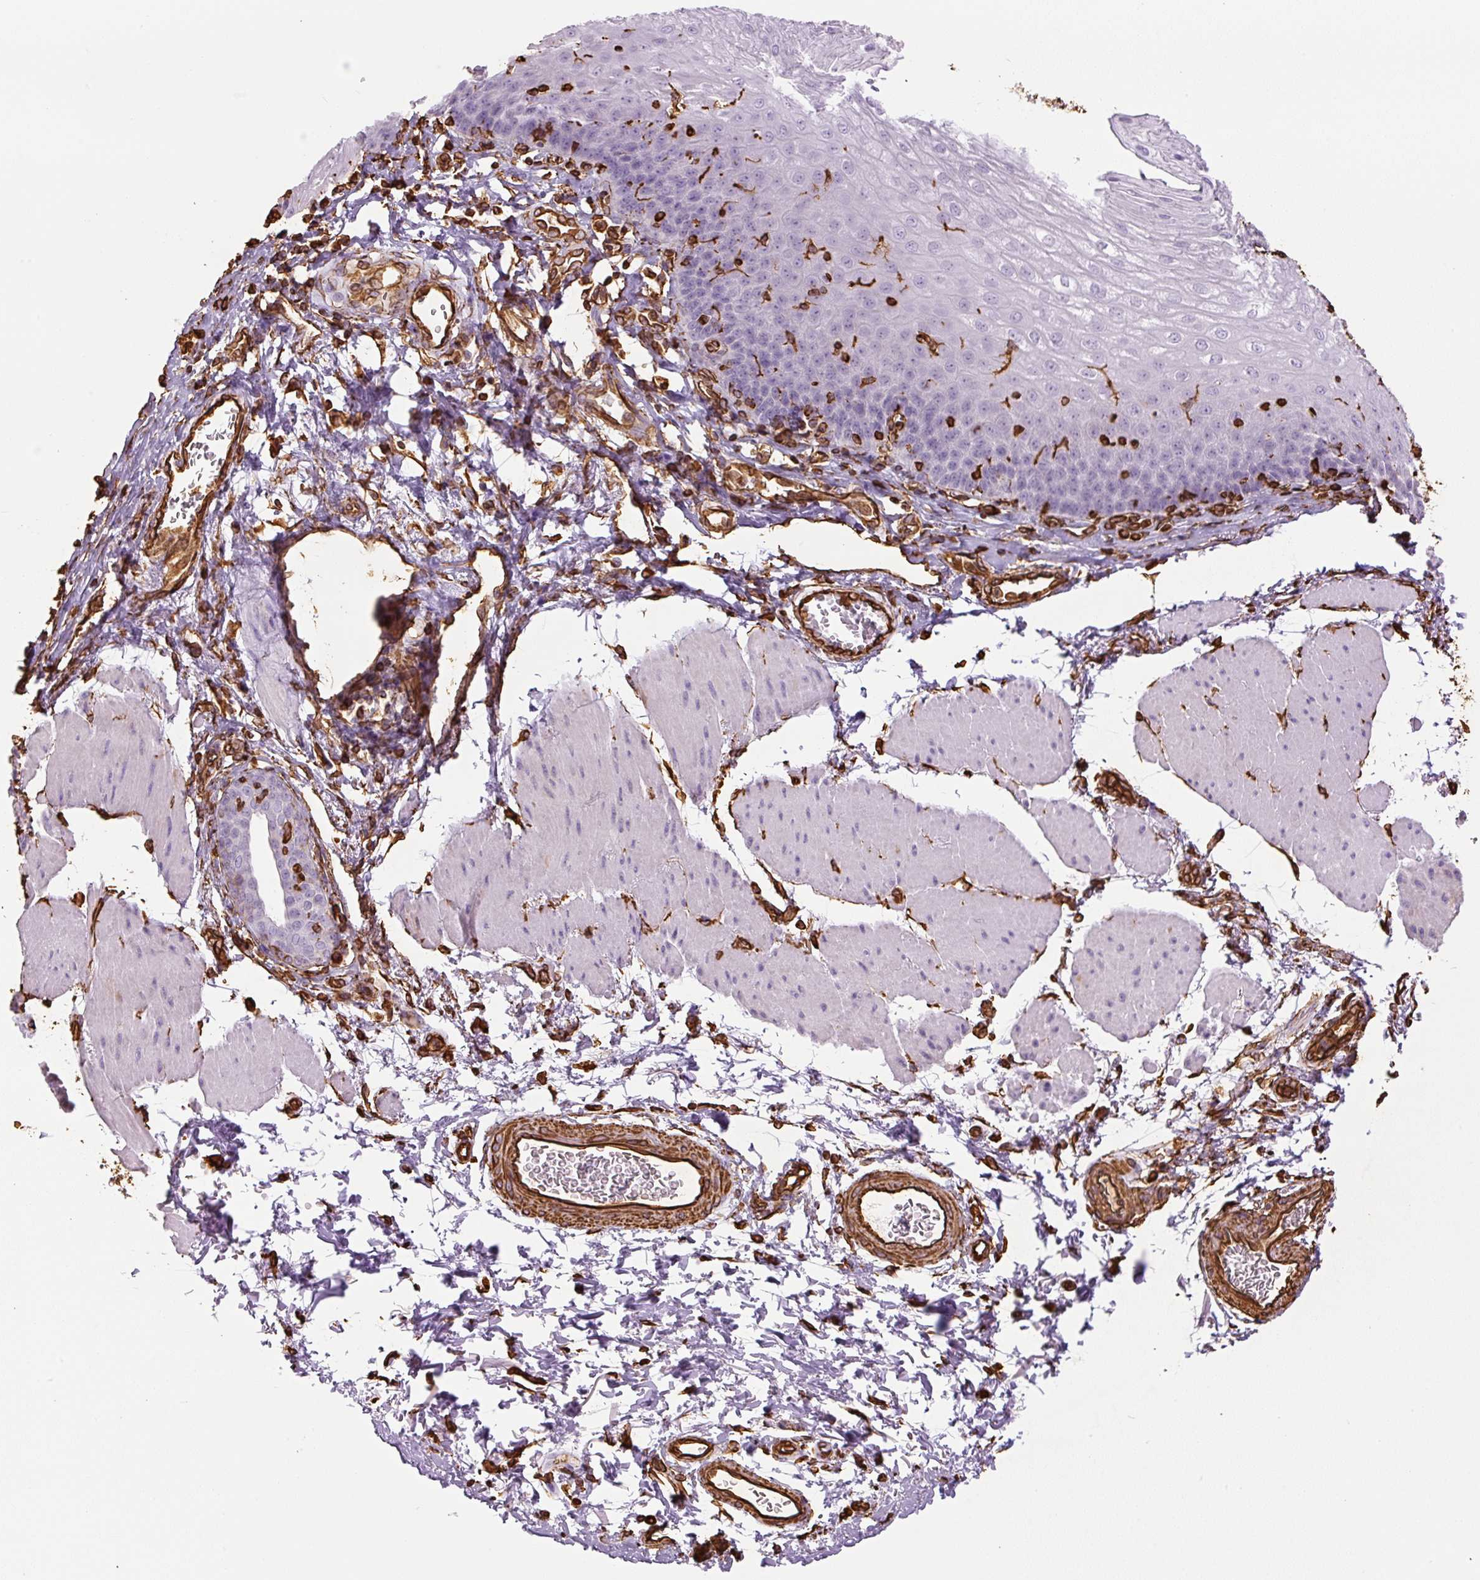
{"staining": {"intensity": "negative", "quantity": "none", "location": "none"}, "tissue": "esophagus", "cell_type": "Squamous epithelial cells", "image_type": "normal", "snomed": [{"axis": "morphology", "description": "Normal tissue, NOS"}, {"axis": "topography", "description": "Esophagus"}], "caption": "IHC histopathology image of normal esophagus: human esophagus stained with DAB (3,3'-diaminobenzidine) demonstrates no significant protein positivity in squamous epithelial cells.", "gene": "VIM", "patient": {"sex": "female", "age": 81}}